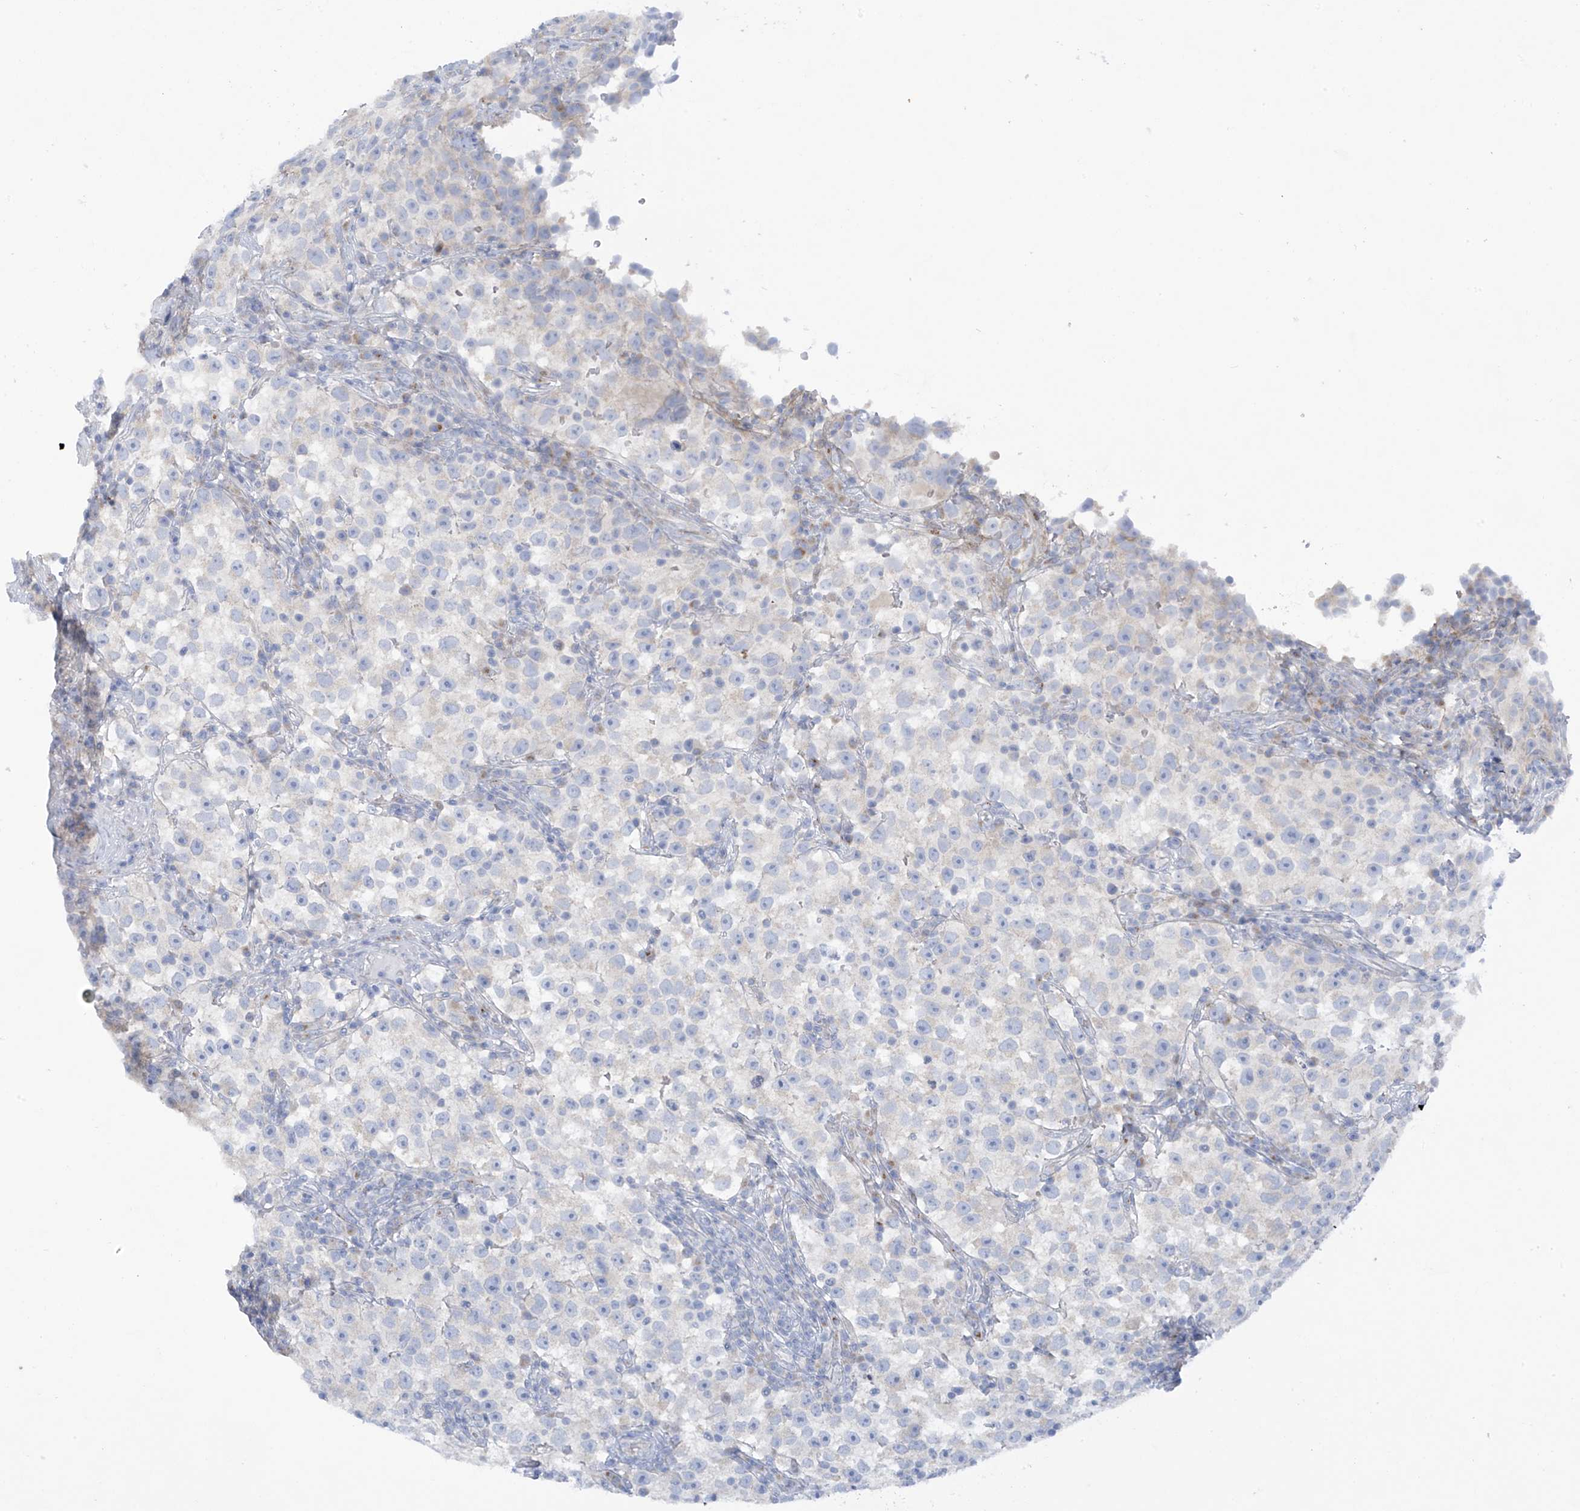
{"staining": {"intensity": "negative", "quantity": "none", "location": "none"}, "tissue": "testis cancer", "cell_type": "Tumor cells", "image_type": "cancer", "snomed": [{"axis": "morphology", "description": "Seminoma, NOS"}, {"axis": "topography", "description": "Testis"}], "caption": "The immunohistochemistry (IHC) photomicrograph has no significant staining in tumor cells of testis cancer (seminoma) tissue.", "gene": "TRMT2B", "patient": {"sex": "male", "age": 22}}